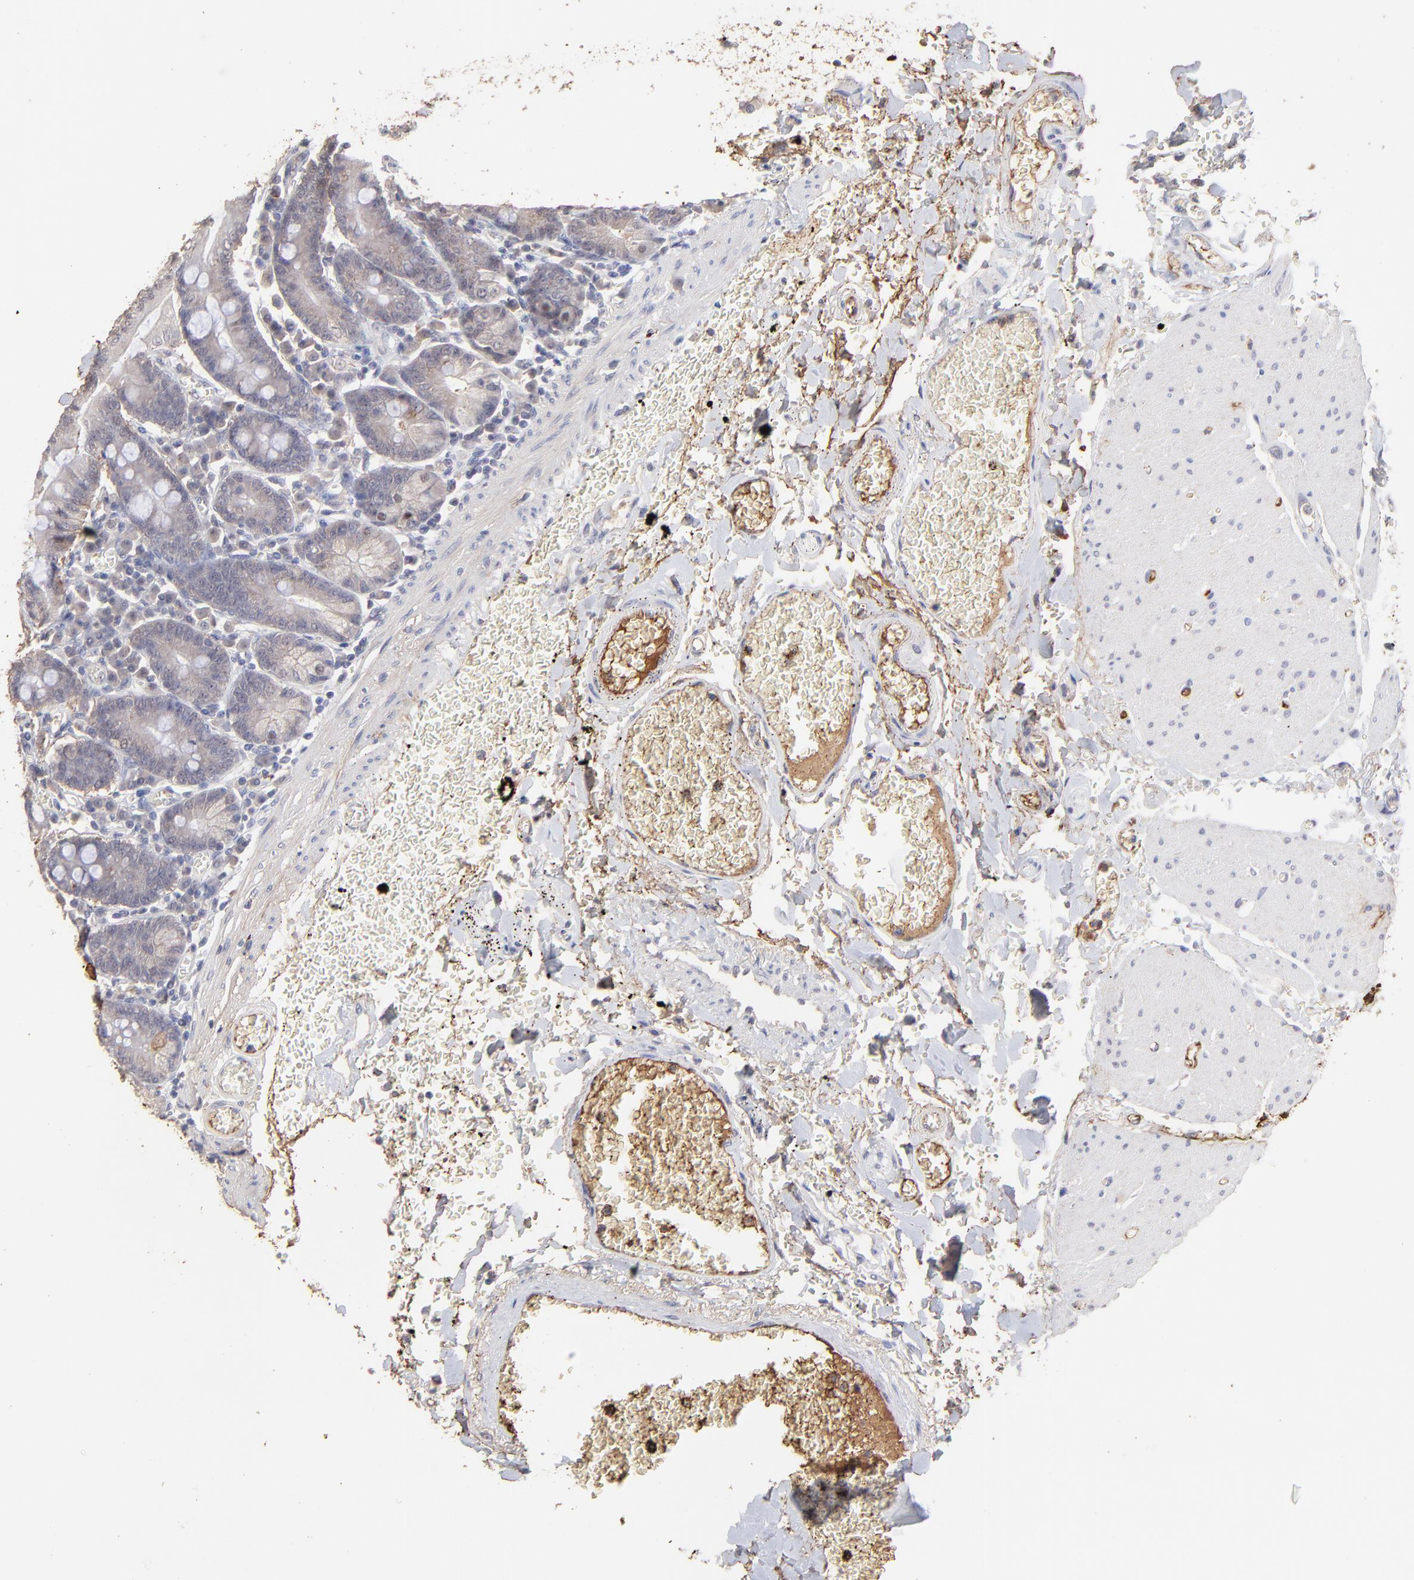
{"staining": {"intensity": "weak", "quantity": ">75%", "location": "cytoplasmic/membranous"}, "tissue": "small intestine", "cell_type": "Glandular cells", "image_type": "normal", "snomed": [{"axis": "morphology", "description": "Normal tissue, NOS"}, {"axis": "topography", "description": "Small intestine"}], "caption": "Brown immunohistochemical staining in normal human small intestine demonstrates weak cytoplasmic/membranous staining in about >75% of glandular cells.", "gene": "PSMD14", "patient": {"sex": "male", "age": 71}}